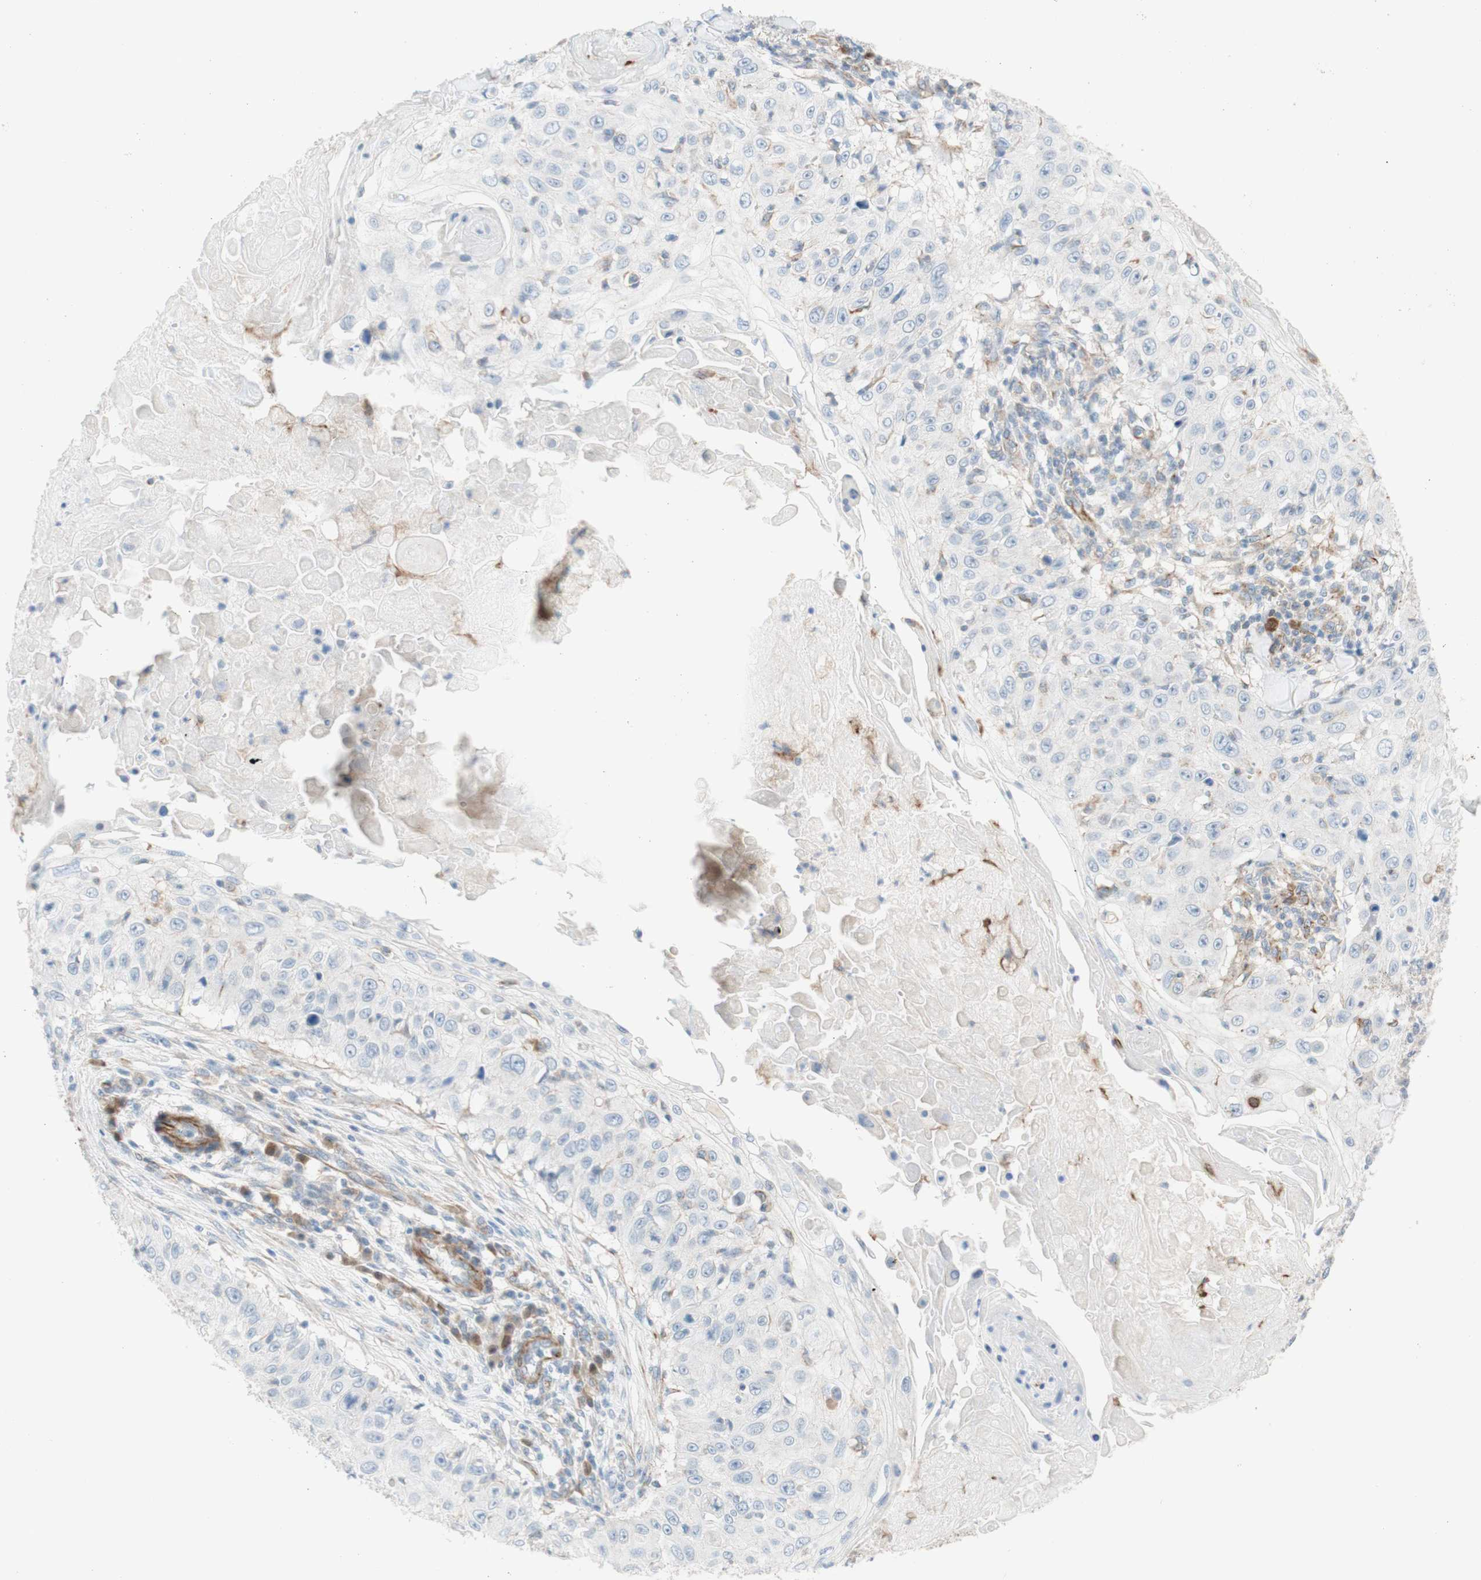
{"staining": {"intensity": "negative", "quantity": "none", "location": "none"}, "tissue": "skin cancer", "cell_type": "Tumor cells", "image_type": "cancer", "snomed": [{"axis": "morphology", "description": "Squamous cell carcinoma, NOS"}, {"axis": "topography", "description": "Skin"}], "caption": "Tumor cells are negative for brown protein staining in squamous cell carcinoma (skin).", "gene": "POU2AF1", "patient": {"sex": "male", "age": 86}}